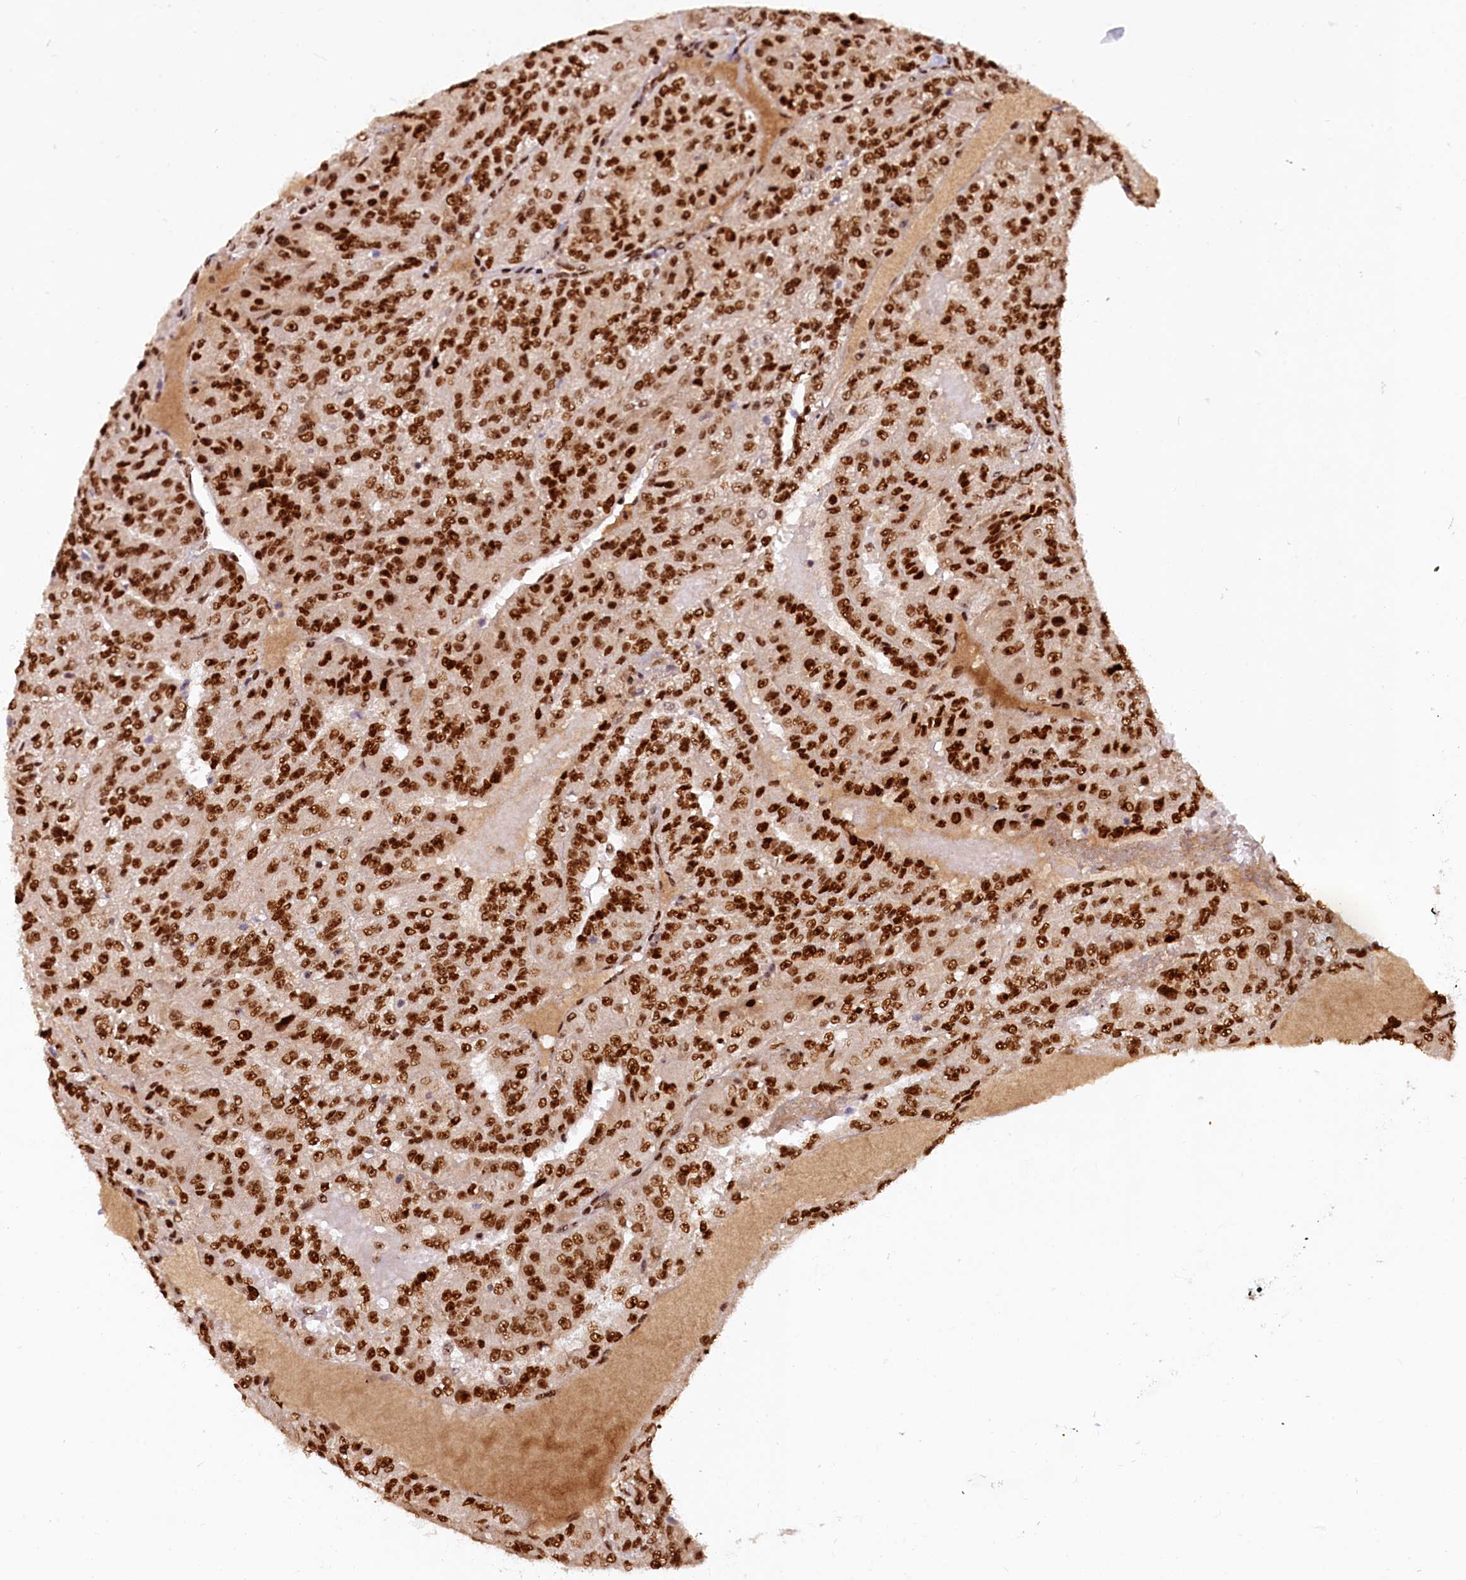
{"staining": {"intensity": "strong", "quantity": ">75%", "location": "nuclear"}, "tissue": "renal cancer", "cell_type": "Tumor cells", "image_type": "cancer", "snomed": [{"axis": "morphology", "description": "Adenocarcinoma, NOS"}, {"axis": "topography", "description": "Kidney"}], "caption": "Immunohistochemical staining of human adenocarcinoma (renal) reveals strong nuclear protein positivity in about >75% of tumor cells.", "gene": "TCOF1", "patient": {"sex": "female", "age": 63}}